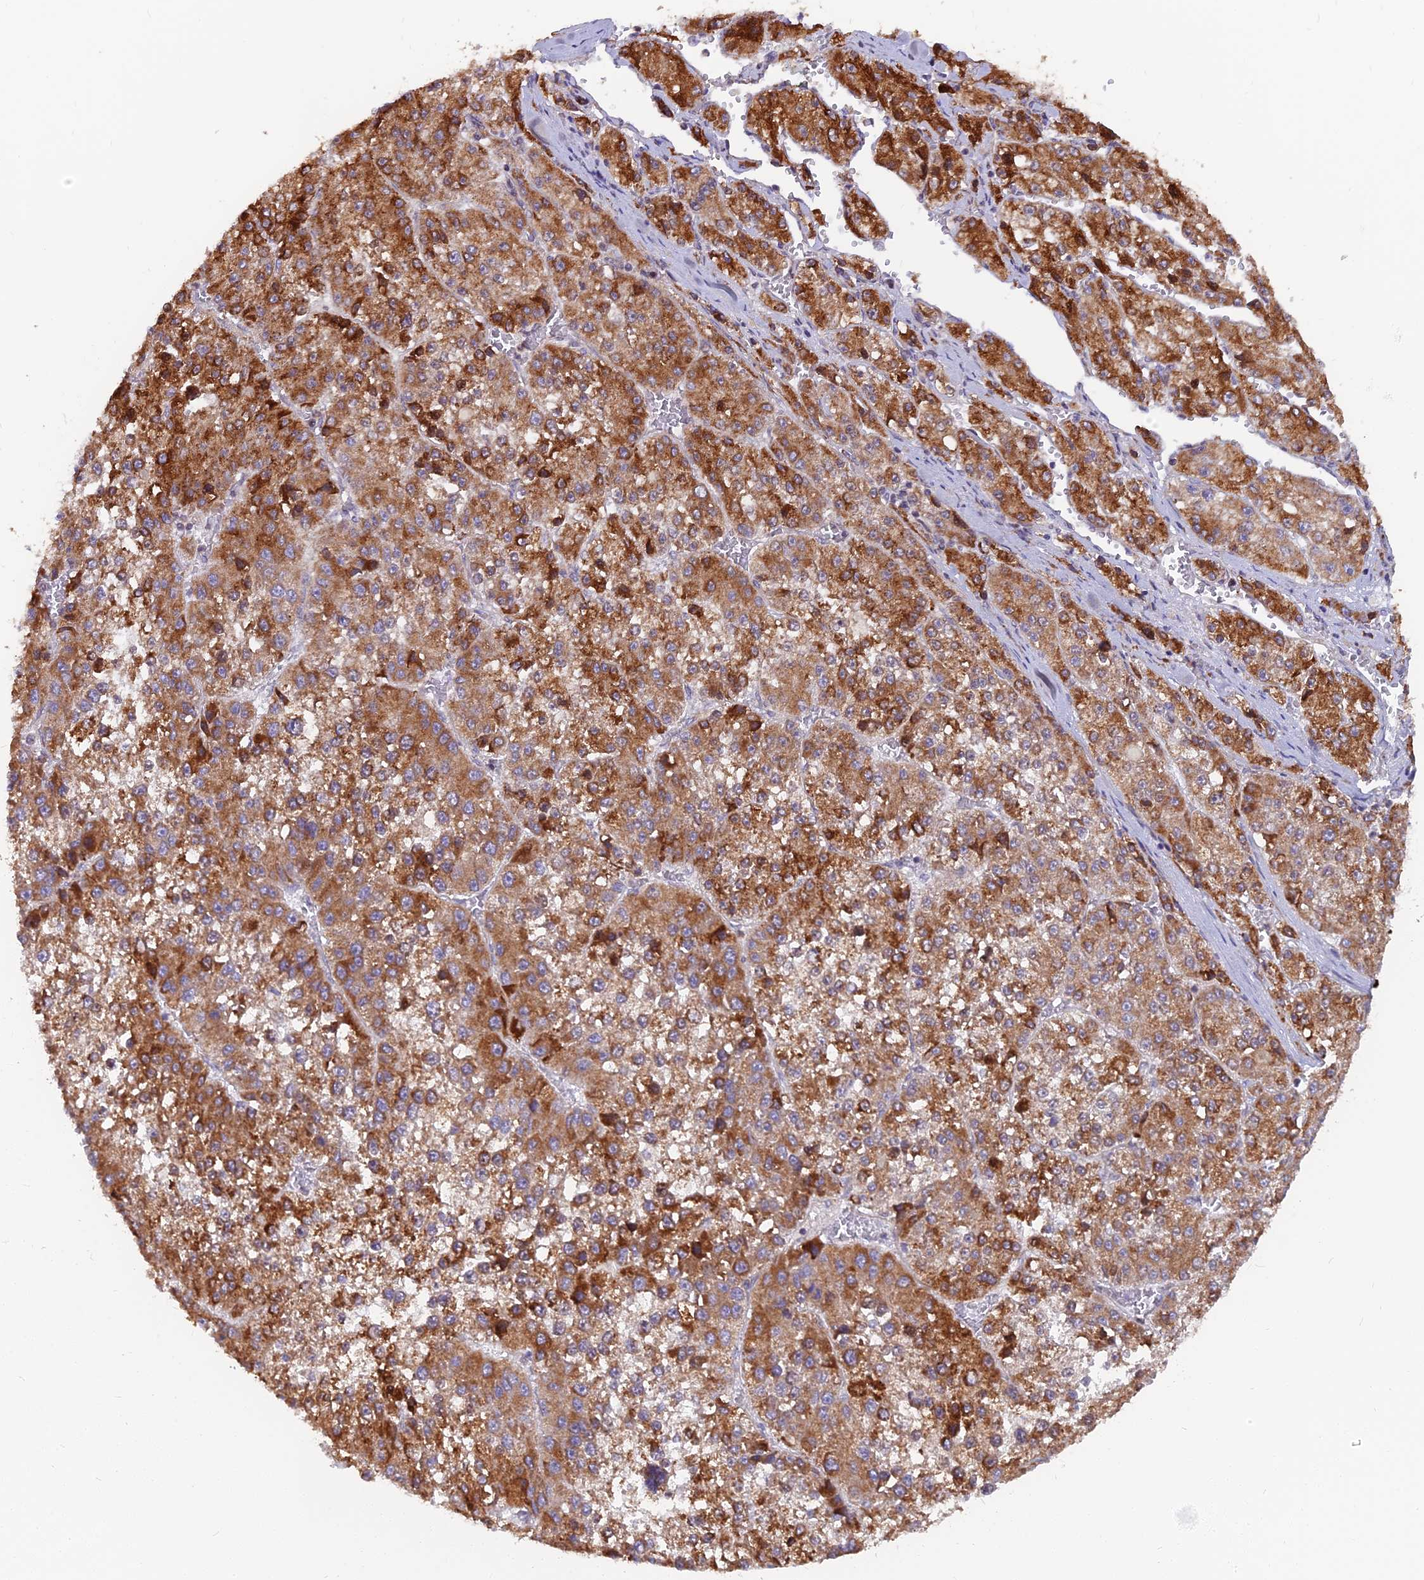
{"staining": {"intensity": "strong", "quantity": ">75%", "location": "cytoplasmic/membranous"}, "tissue": "liver cancer", "cell_type": "Tumor cells", "image_type": "cancer", "snomed": [{"axis": "morphology", "description": "Carcinoma, Hepatocellular, NOS"}, {"axis": "topography", "description": "Liver"}], "caption": "DAB (3,3'-diaminobenzidine) immunohistochemical staining of liver cancer exhibits strong cytoplasmic/membranous protein staining in about >75% of tumor cells.", "gene": "TBC1D20", "patient": {"sex": "female", "age": 73}}